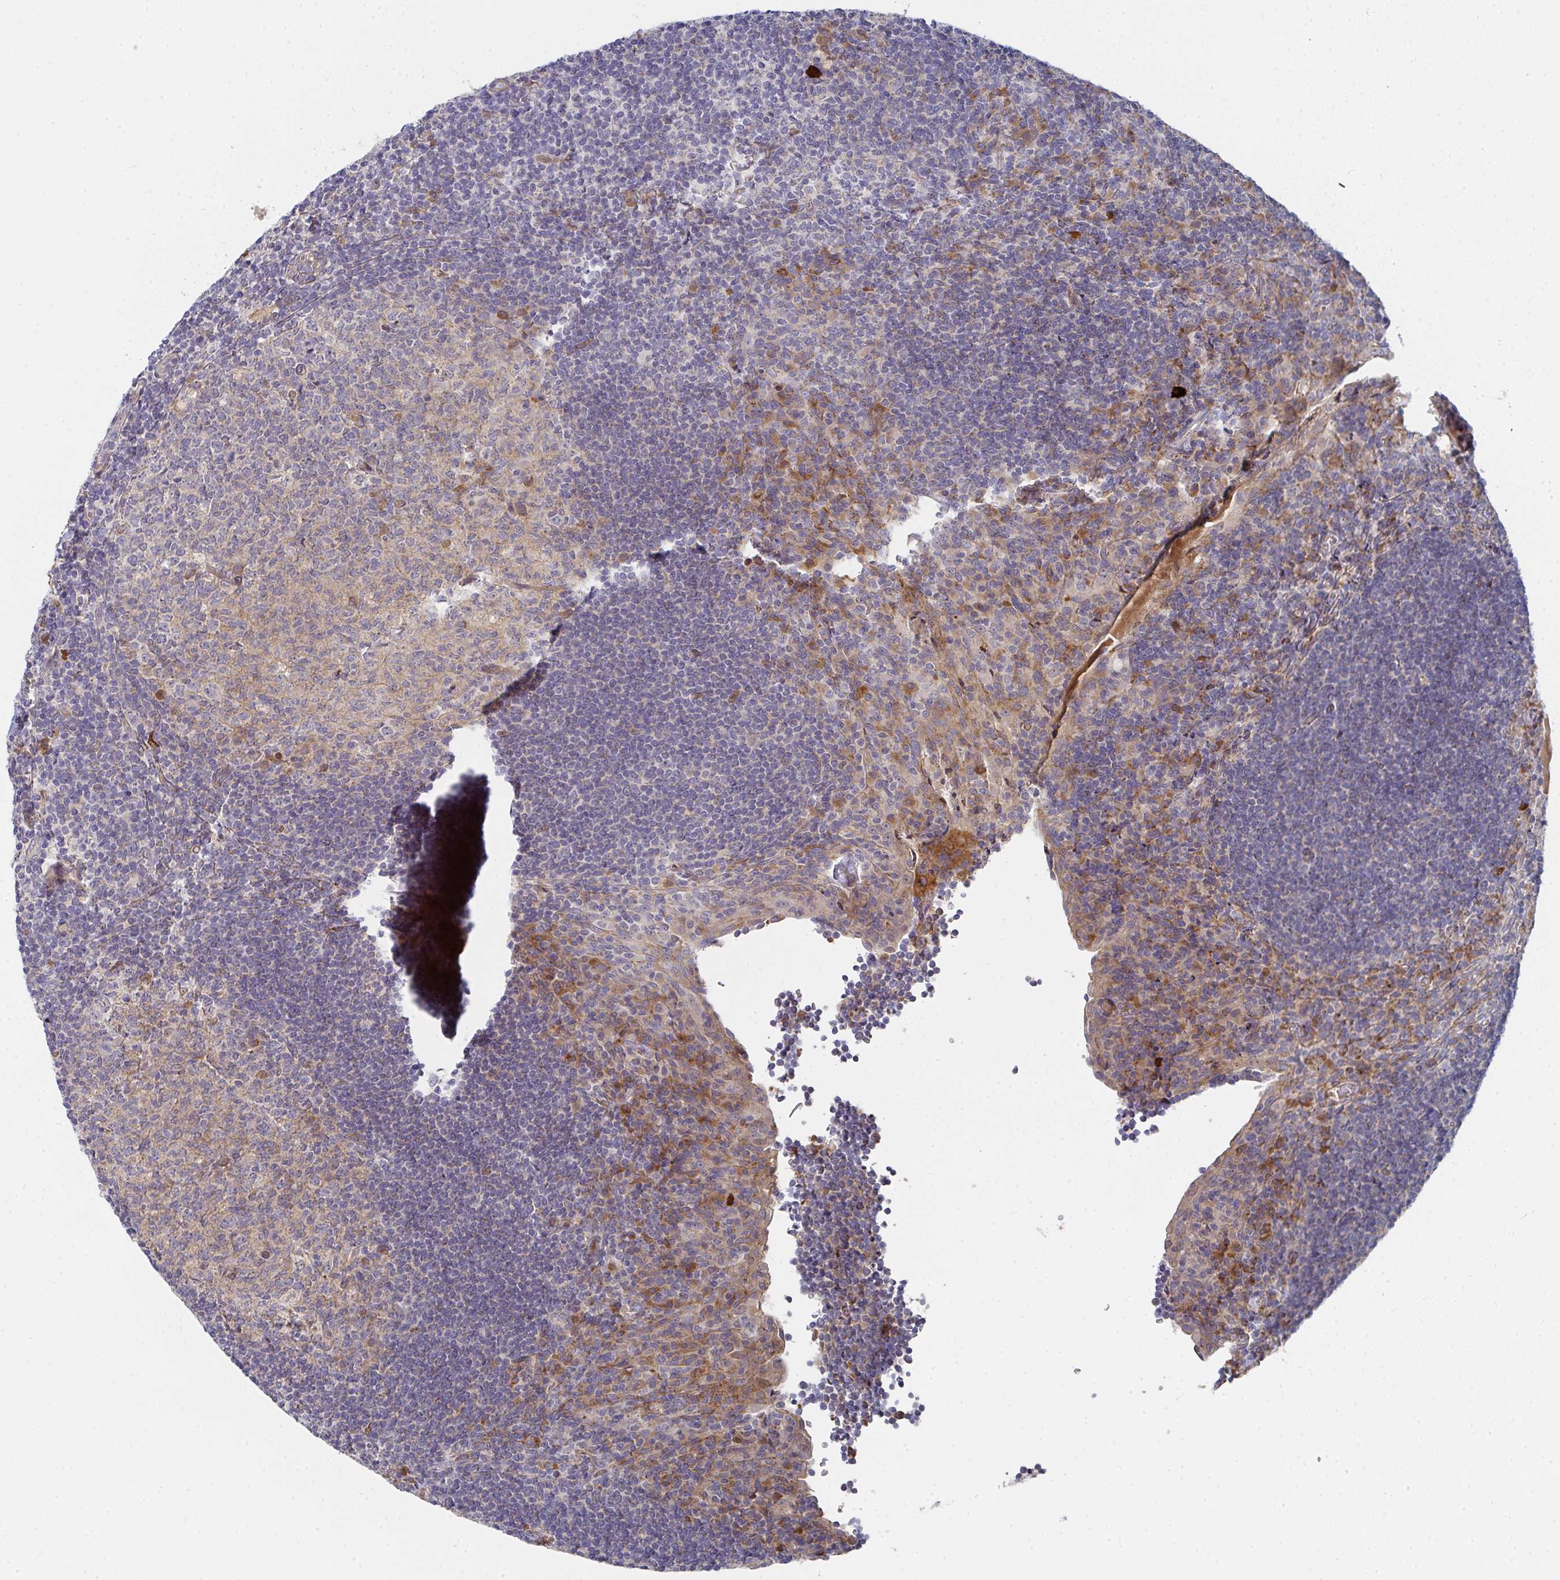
{"staining": {"intensity": "moderate", "quantity": "<25%", "location": "cytoplasmic/membranous"}, "tissue": "tonsil", "cell_type": "Germinal center cells", "image_type": "normal", "snomed": [{"axis": "morphology", "description": "Normal tissue, NOS"}, {"axis": "topography", "description": "Tonsil"}], "caption": "A high-resolution photomicrograph shows immunohistochemistry (IHC) staining of benign tonsil, which shows moderate cytoplasmic/membranous staining in about <25% of germinal center cells. The protein is stained brown, and the nuclei are stained in blue (DAB (3,3'-diaminobenzidine) IHC with brightfield microscopy, high magnification).", "gene": "RHEBL1", "patient": {"sex": "male", "age": 17}}